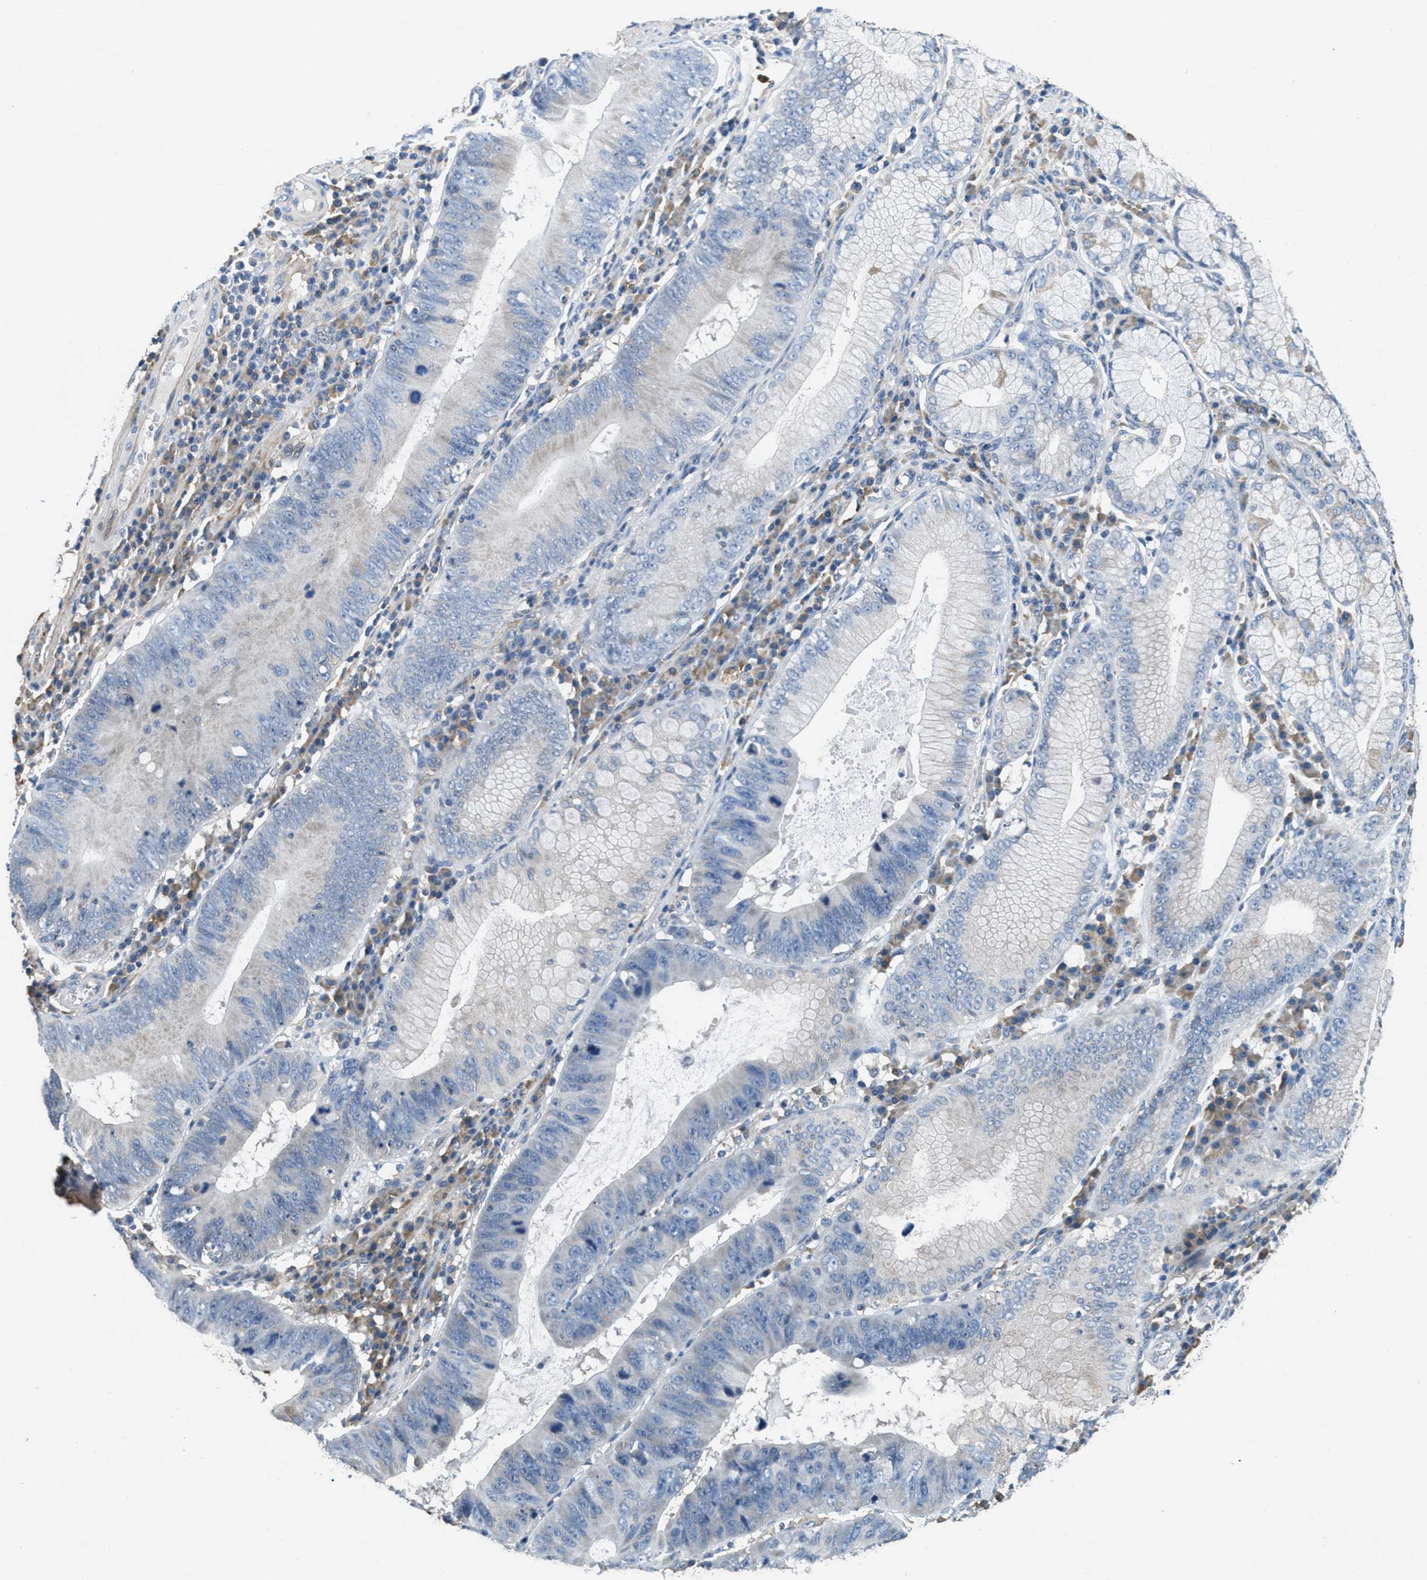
{"staining": {"intensity": "weak", "quantity": "<25%", "location": "cytoplasmic/membranous"}, "tissue": "stomach cancer", "cell_type": "Tumor cells", "image_type": "cancer", "snomed": [{"axis": "morphology", "description": "Adenocarcinoma, NOS"}, {"axis": "topography", "description": "Stomach"}], "caption": "Immunohistochemistry micrograph of stomach cancer (adenocarcinoma) stained for a protein (brown), which displays no staining in tumor cells.", "gene": "DGKE", "patient": {"sex": "male", "age": 59}}